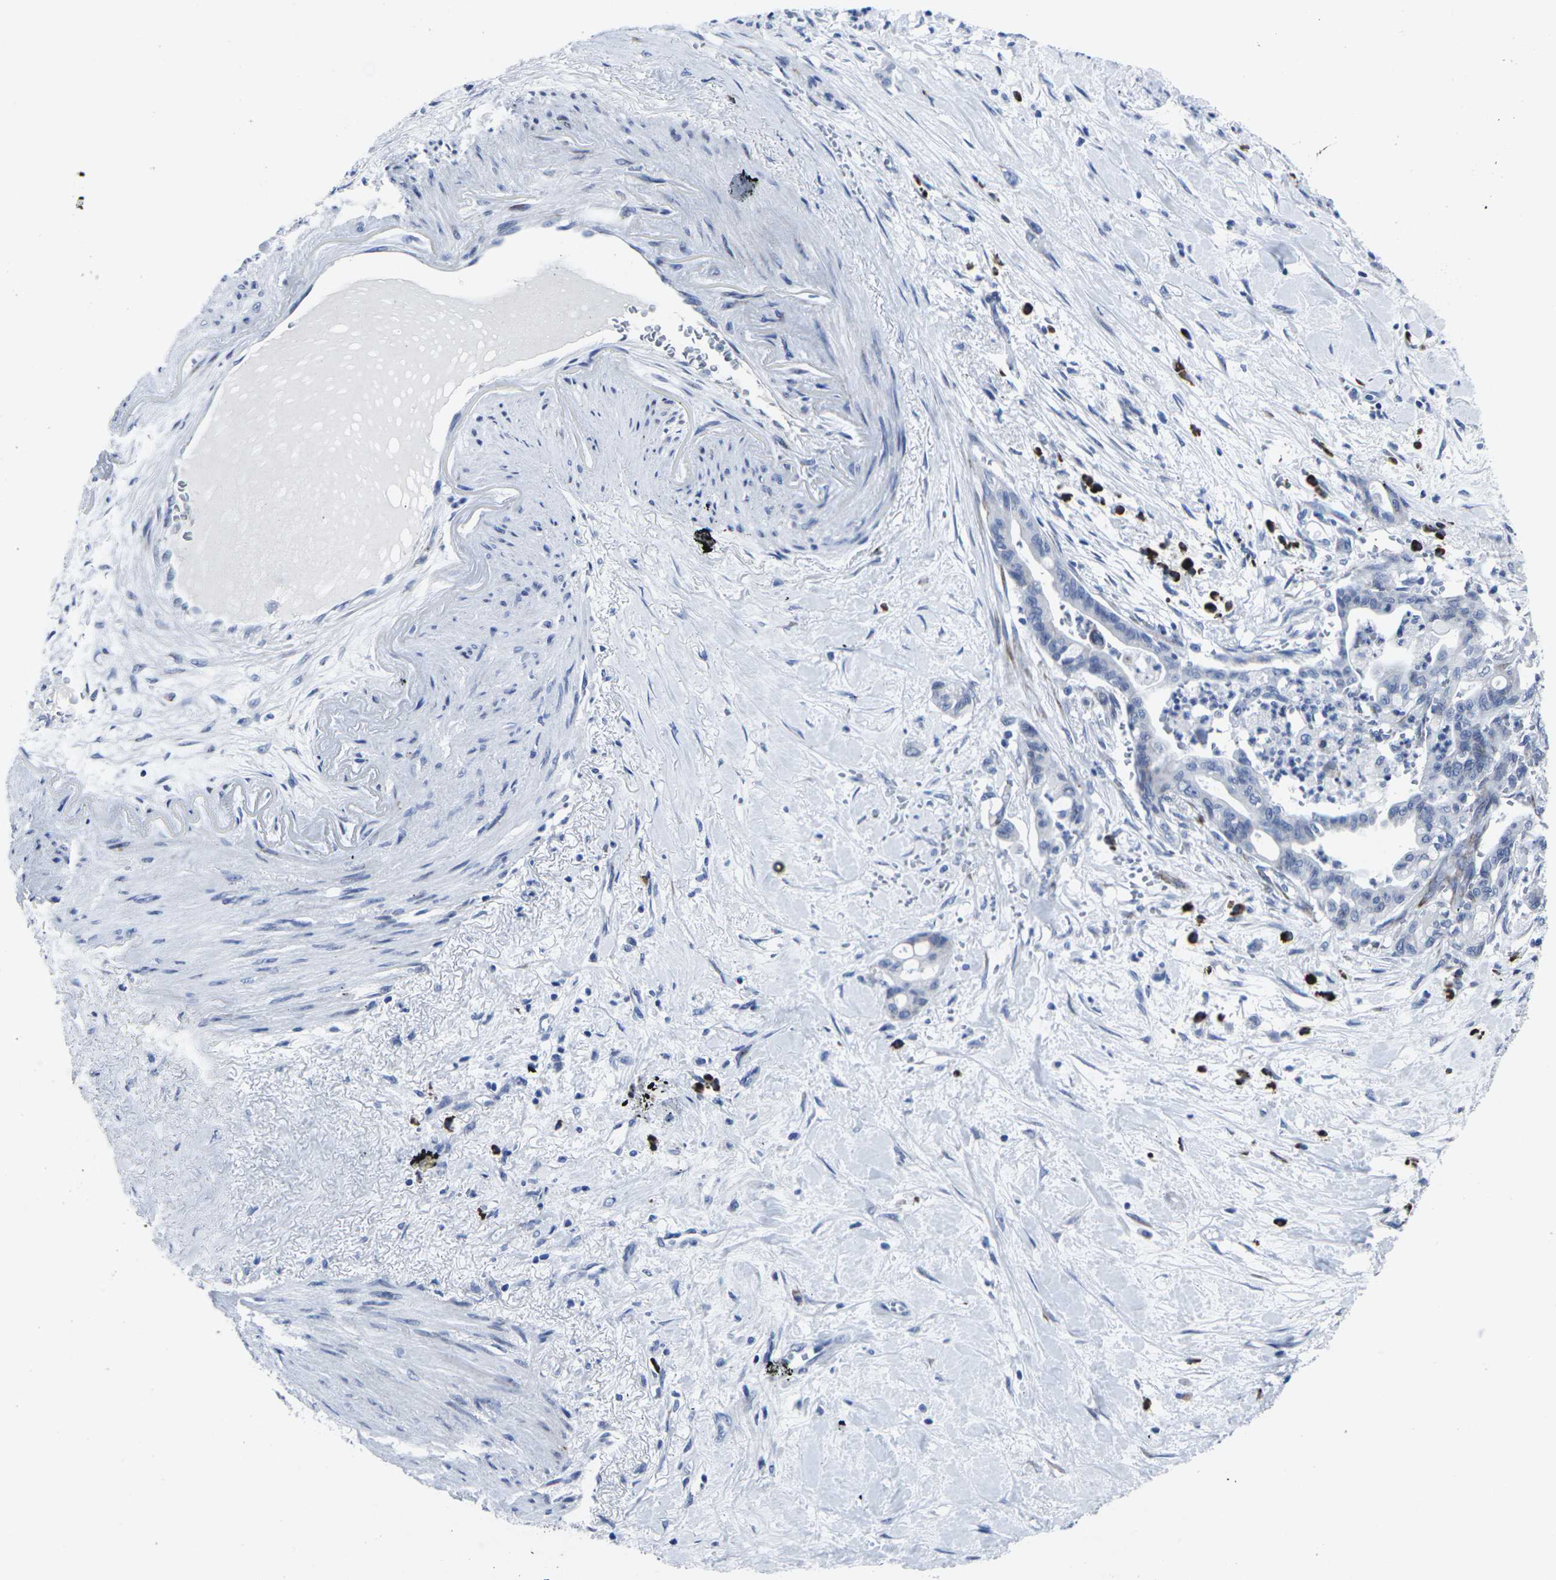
{"staining": {"intensity": "negative", "quantity": "none", "location": "none"}, "tissue": "pancreatic cancer", "cell_type": "Tumor cells", "image_type": "cancer", "snomed": [{"axis": "morphology", "description": "Adenocarcinoma, NOS"}, {"axis": "topography", "description": "Pancreas"}], "caption": "Image shows no protein staining in tumor cells of pancreatic cancer tissue. (Stains: DAB immunohistochemistry with hematoxylin counter stain, Microscopy: brightfield microscopy at high magnification).", "gene": "RPN1", "patient": {"sex": "male", "age": 70}}